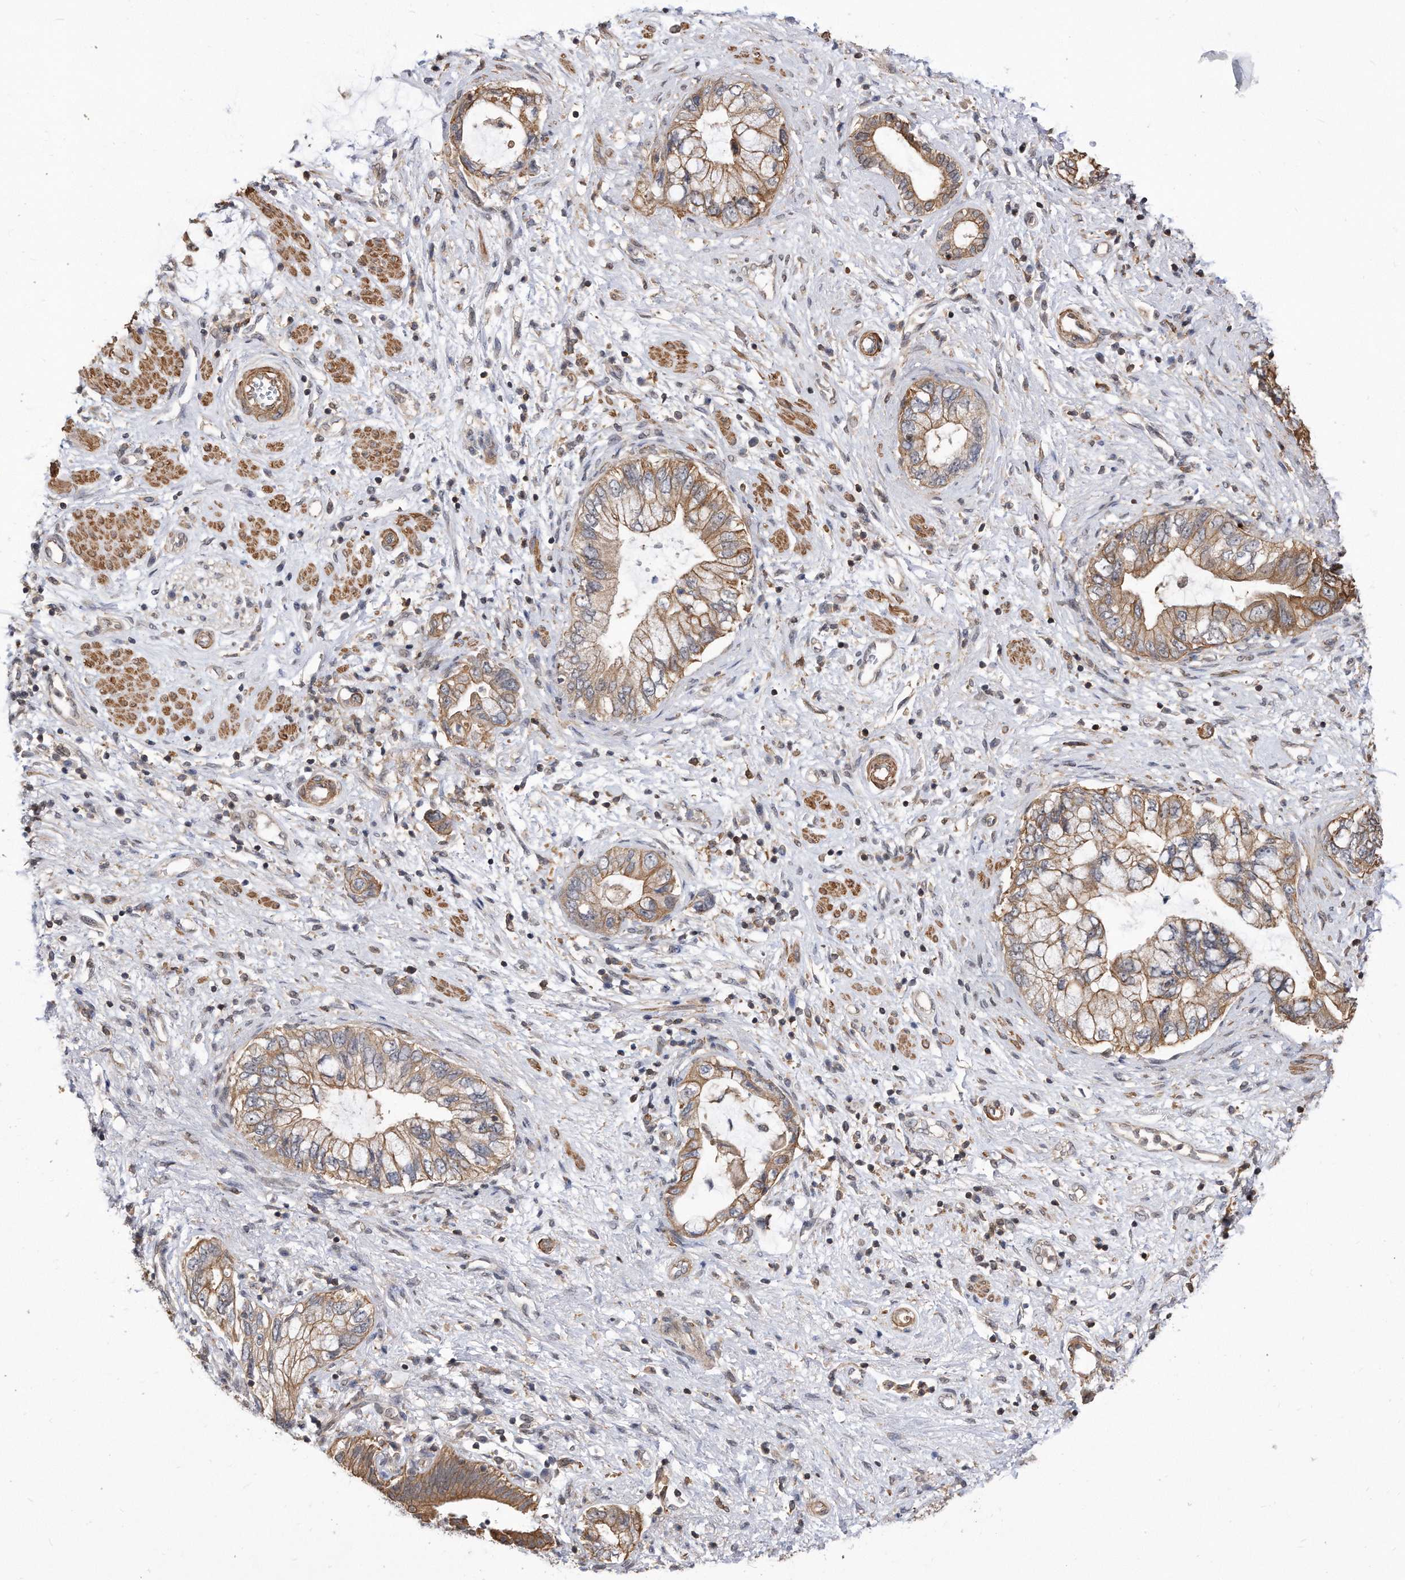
{"staining": {"intensity": "moderate", "quantity": ">75%", "location": "cytoplasmic/membranous"}, "tissue": "pancreatic cancer", "cell_type": "Tumor cells", "image_type": "cancer", "snomed": [{"axis": "morphology", "description": "Adenocarcinoma, NOS"}, {"axis": "topography", "description": "Pancreas"}], "caption": "Pancreatic adenocarcinoma stained with a protein marker displays moderate staining in tumor cells.", "gene": "TCP1", "patient": {"sex": "female", "age": 73}}